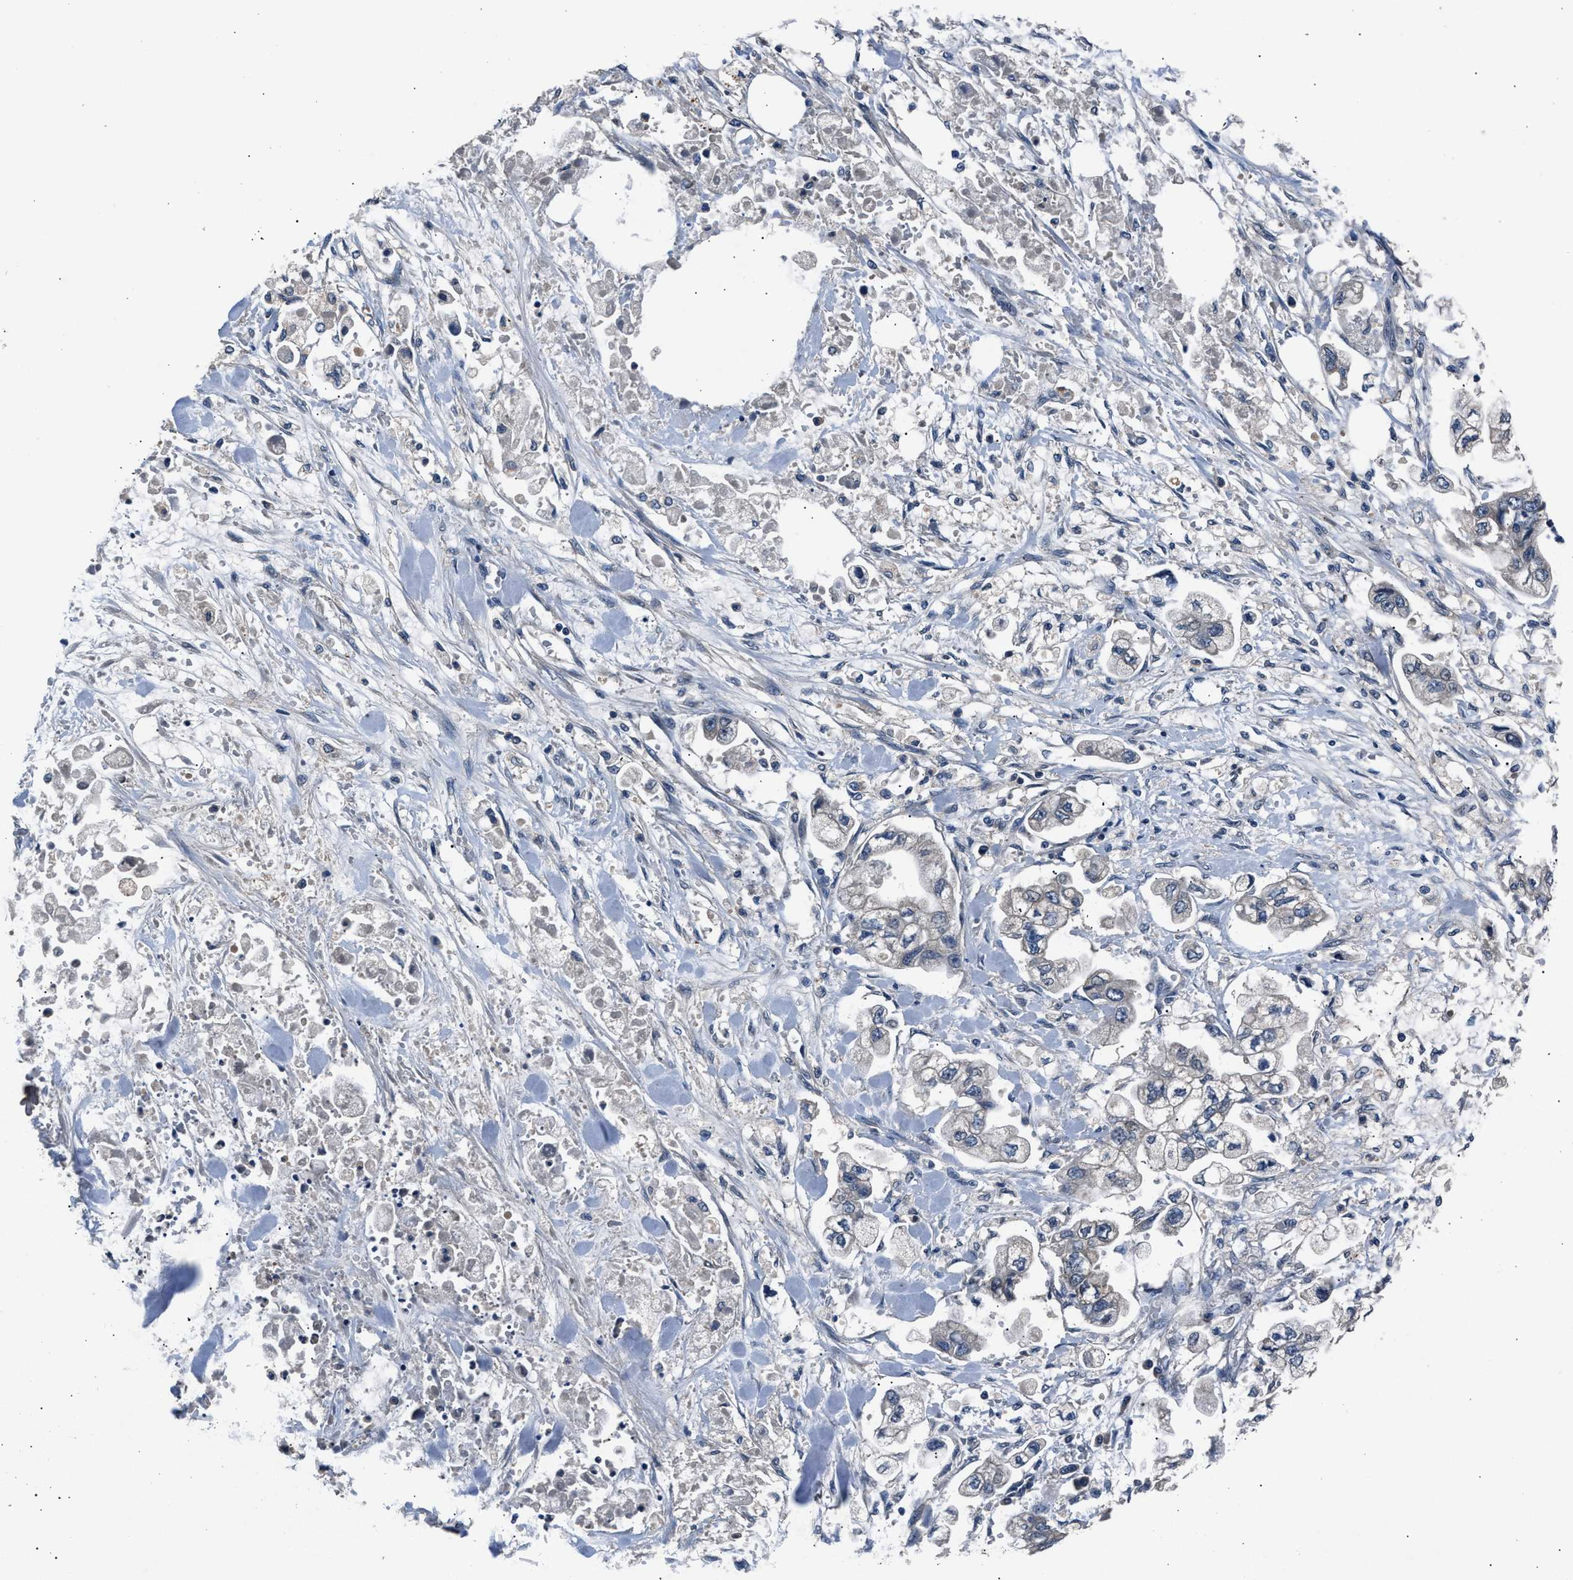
{"staining": {"intensity": "weak", "quantity": "<25%", "location": "cytoplasmic/membranous"}, "tissue": "stomach cancer", "cell_type": "Tumor cells", "image_type": "cancer", "snomed": [{"axis": "morphology", "description": "Normal tissue, NOS"}, {"axis": "morphology", "description": "Adenocarcinoma, NOS"}, {"axis": "topography", "description": "Stomach"}], "caption": "Protein analysis of adenocarcinoma (stomach) shows no significant positivity in tumor cells.", "gene": "PRXL2C", "patient": {"sex": "male", "age": 62}}